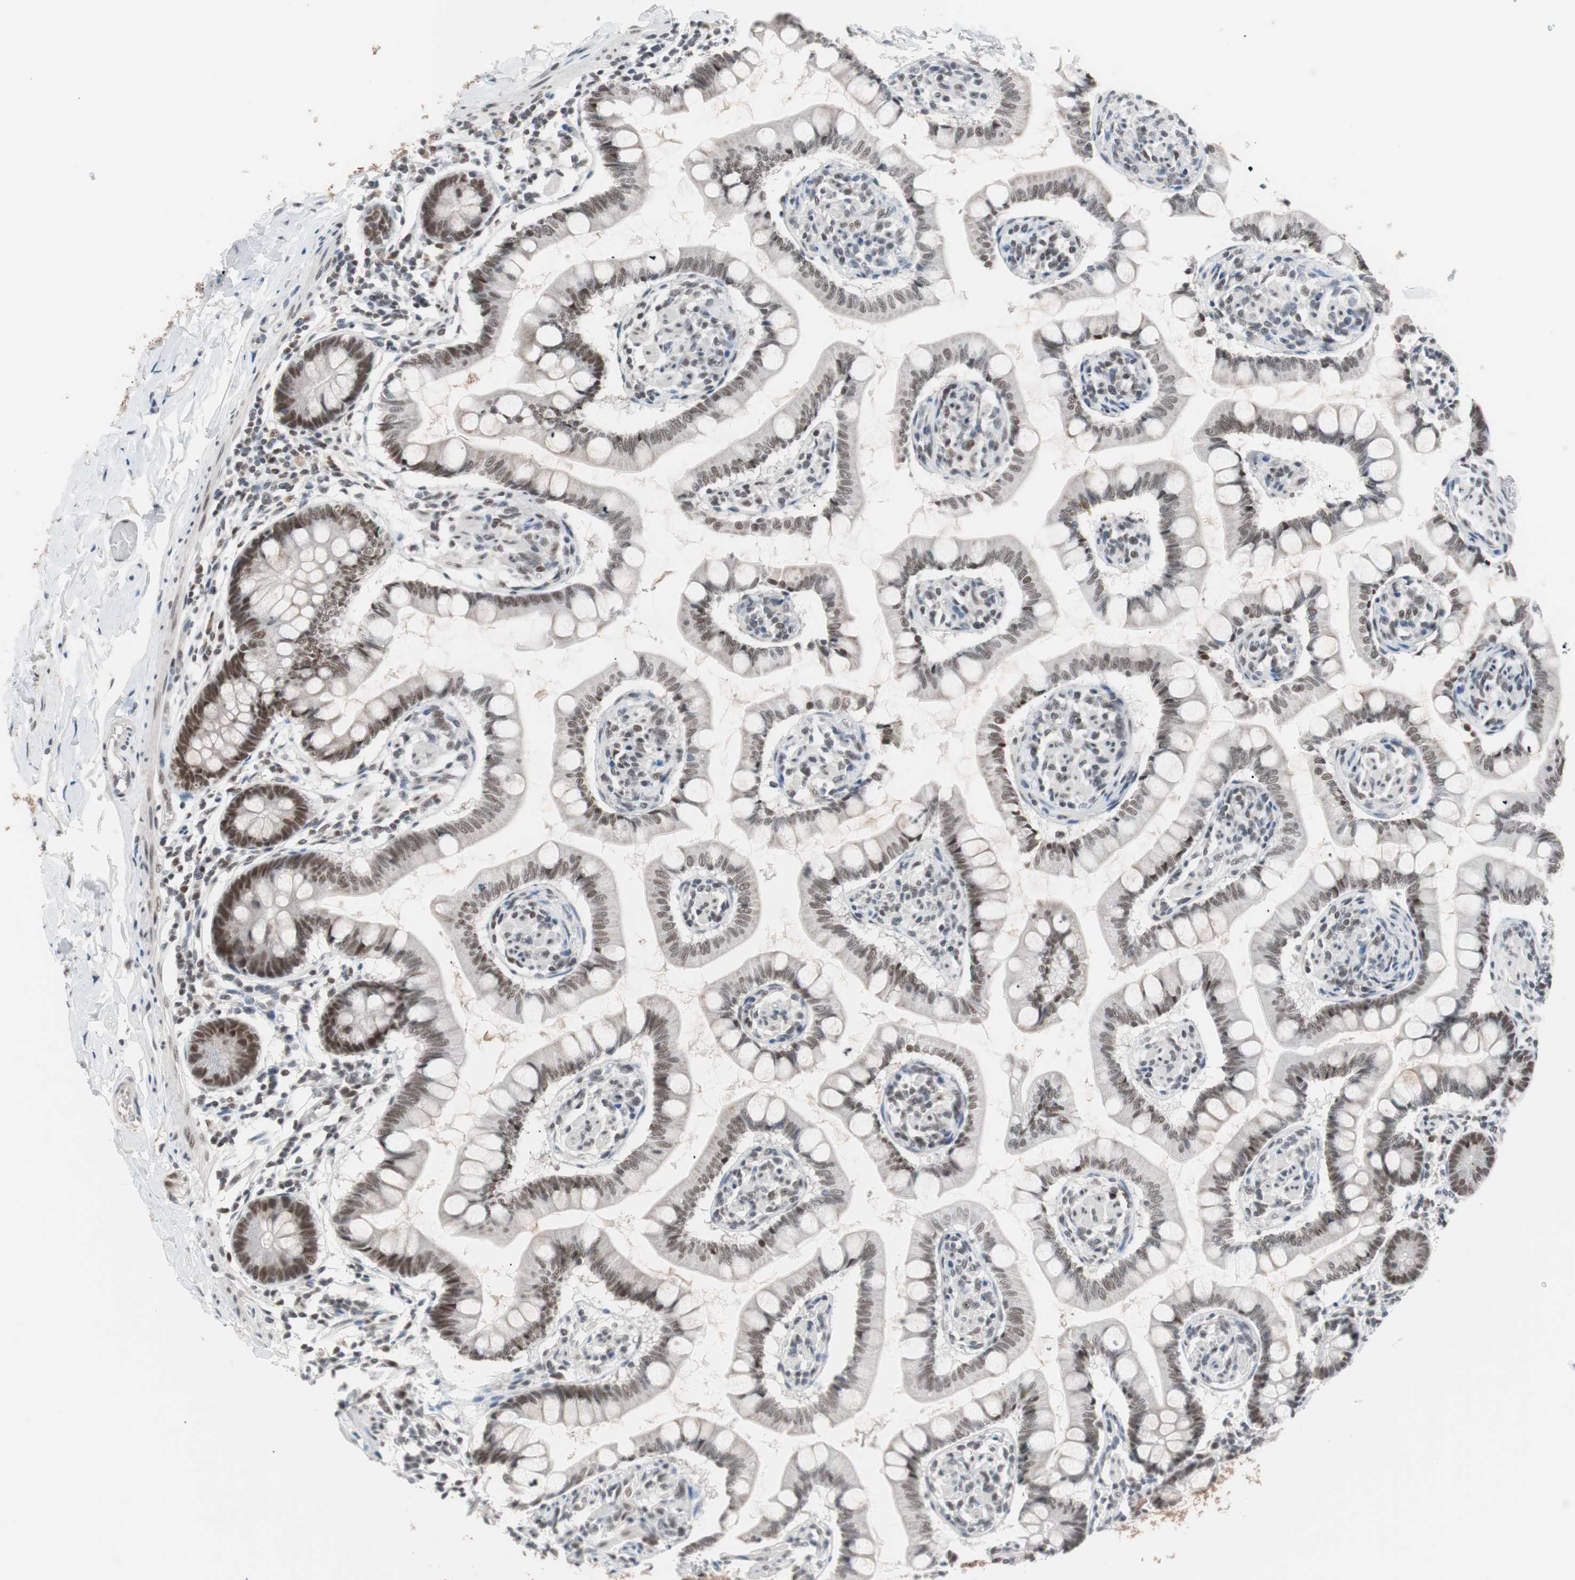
{"staining": {"intensity": "moderate", "quantity": ">75%", "location": "nuclear"}, "tissue": "small intestine", "cell_type": "Glandular cells", "image_type": "normal", "snomed": [{"axis": "morphology", "description": "Normal tissue, NOS"}, {"axis": "topography", "description": "Small intestine"}], "caption": "A histopathology image of small intestine stained for a protein displays moderate nuclear brown staining in glandular cells. The staining was performed using DAB to visualize the protein expression in brown, while the nuclei were stained in blue with hematoxylin (Magnification: 20x).", "gene": "LIG3", "patient": {"sex": "male", "age": 41}}